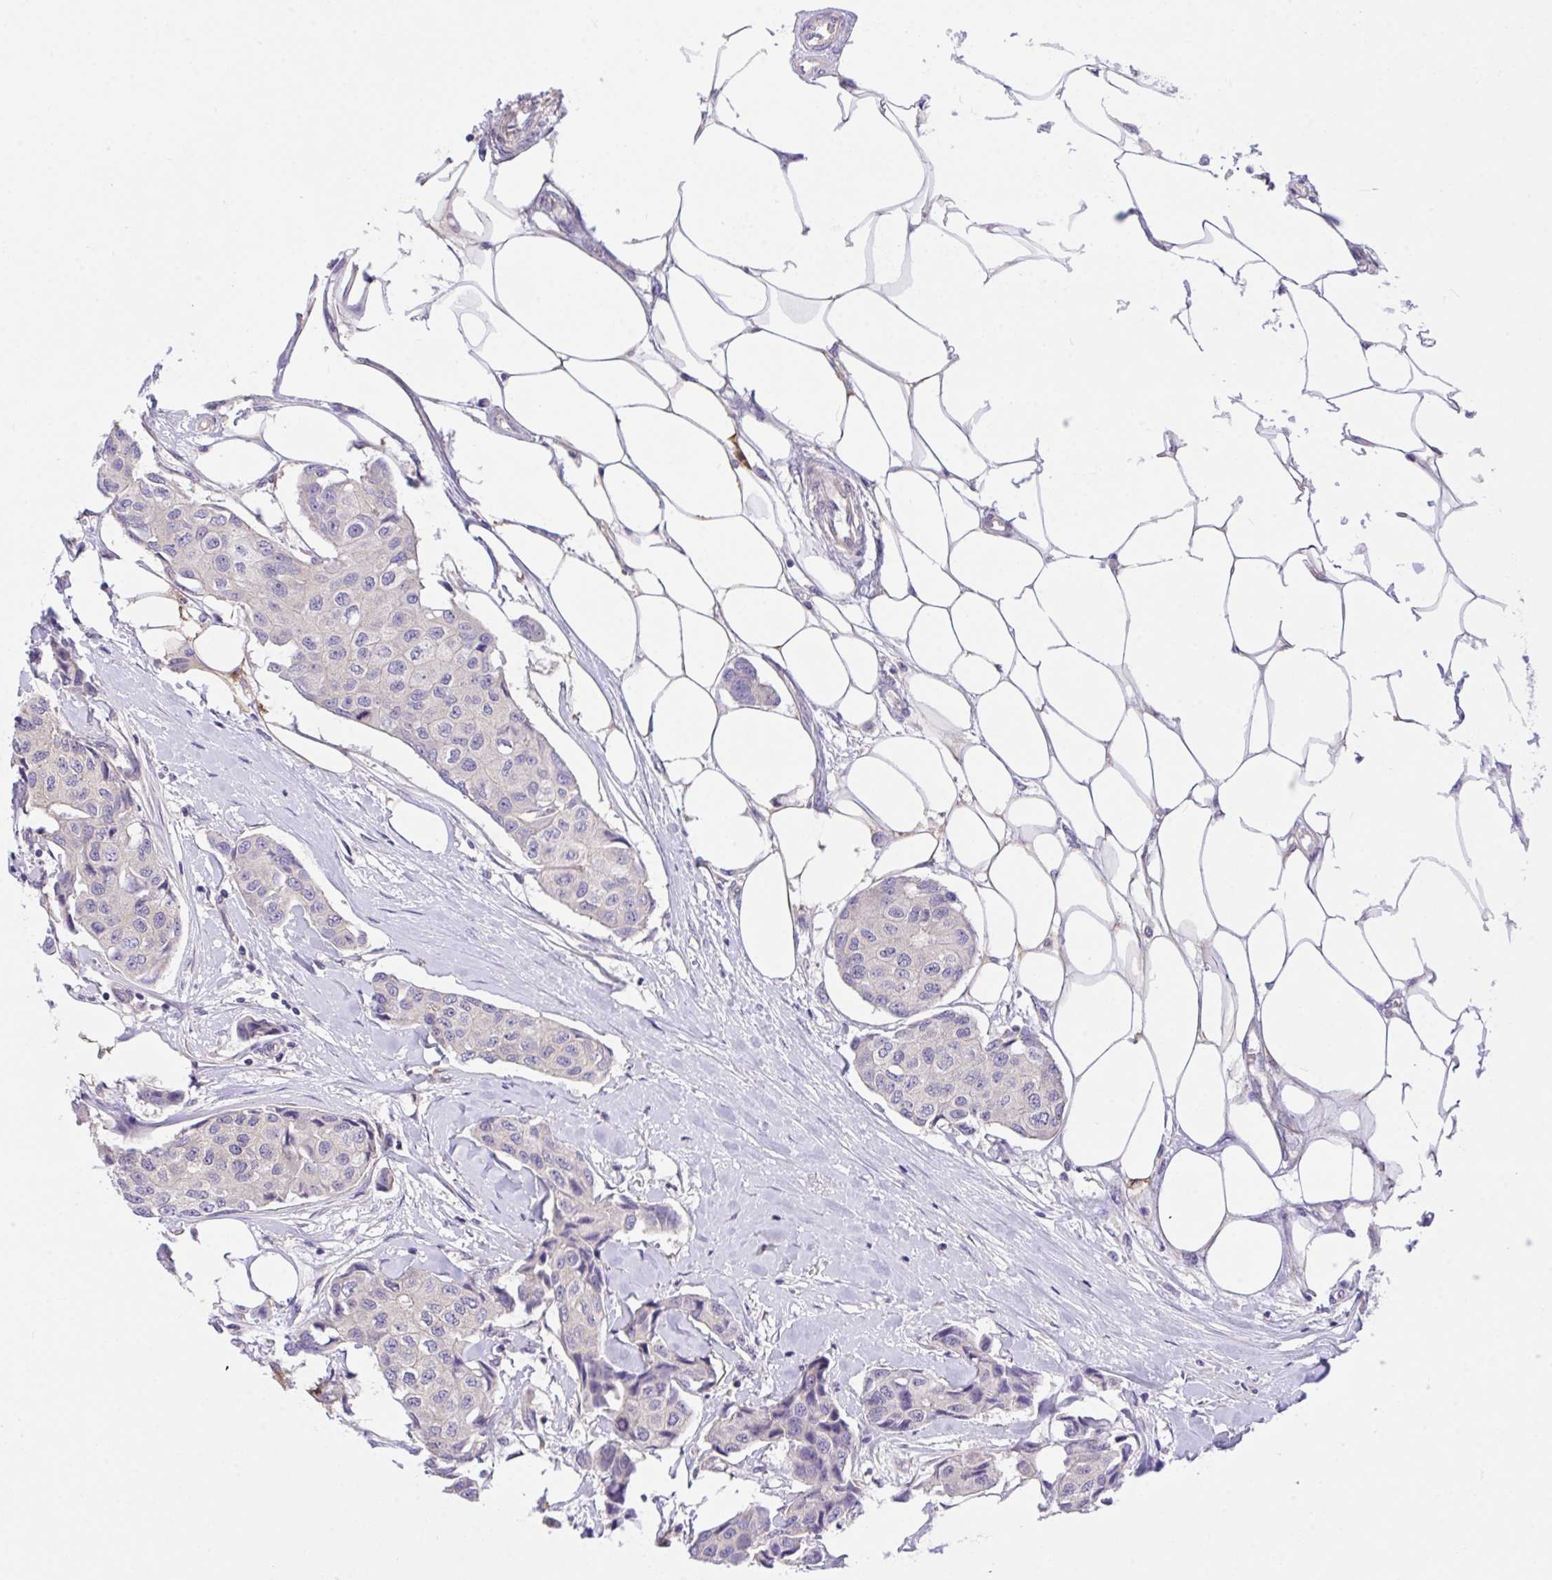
{"staining": {"intensity": "negative", "quantity": "none", "location": "none"}, "tissue": "breast cancer", "cell_type": "Tumor cells", "image_type": "cancer", "snomed": [{"axis": "morphology", "description": "Duct carcinoma"}, {"axis": "topography", "description": "Breast"}, {"axis": "topography", "description": "Lymph node"}], "caption": "DAB (3,3'-diaminobenzidine) immunohistochemical staining of invasive ductal carcinoma (breast) reveals no significant positivity in tumor cells.", "gene": "TLN2", "patient": {"sex": "female", "age": 80}}